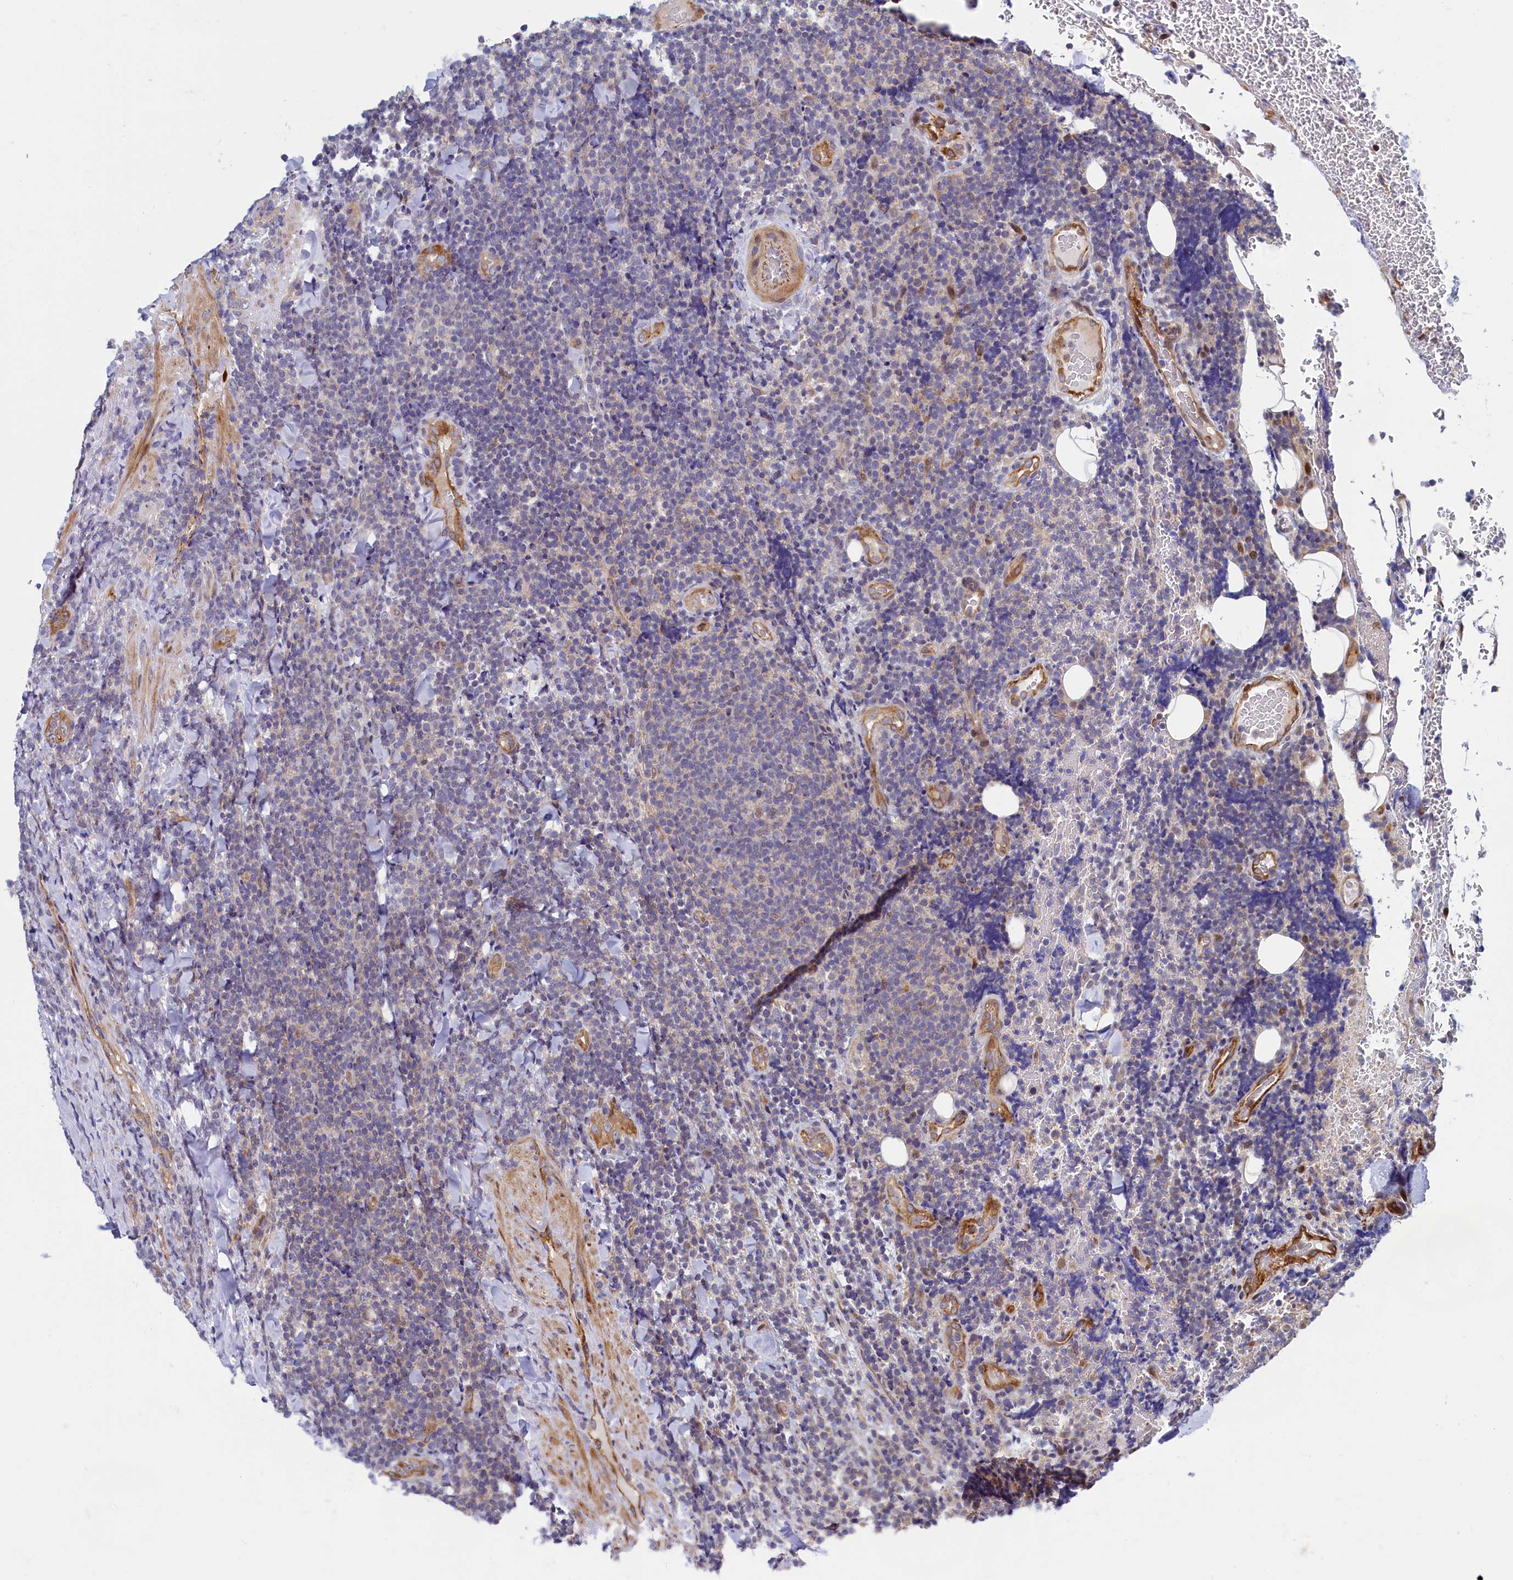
{"staining": {"intensity": "weak", "quantity": "<25%", "location": "cytoplasmic/membranous"}, "tissue": "lymphoma", "cell_type": "Tumor cells", "image_type": "cancer", "snomed": [{"axis": "morphology", "description": "Malignant lymphoma, non-Hodgkin's type, Low grade"}, {"axis": "topography", "description": "Lymph node"}], "caption": "High power microscopy histopathology image of an immunohistochemistry (IHC) image of lymphoma, revealing no significant positivity in tumor cells.", "gene": "PIK3C3", "patient": {"sex": "male", "age": 66}}